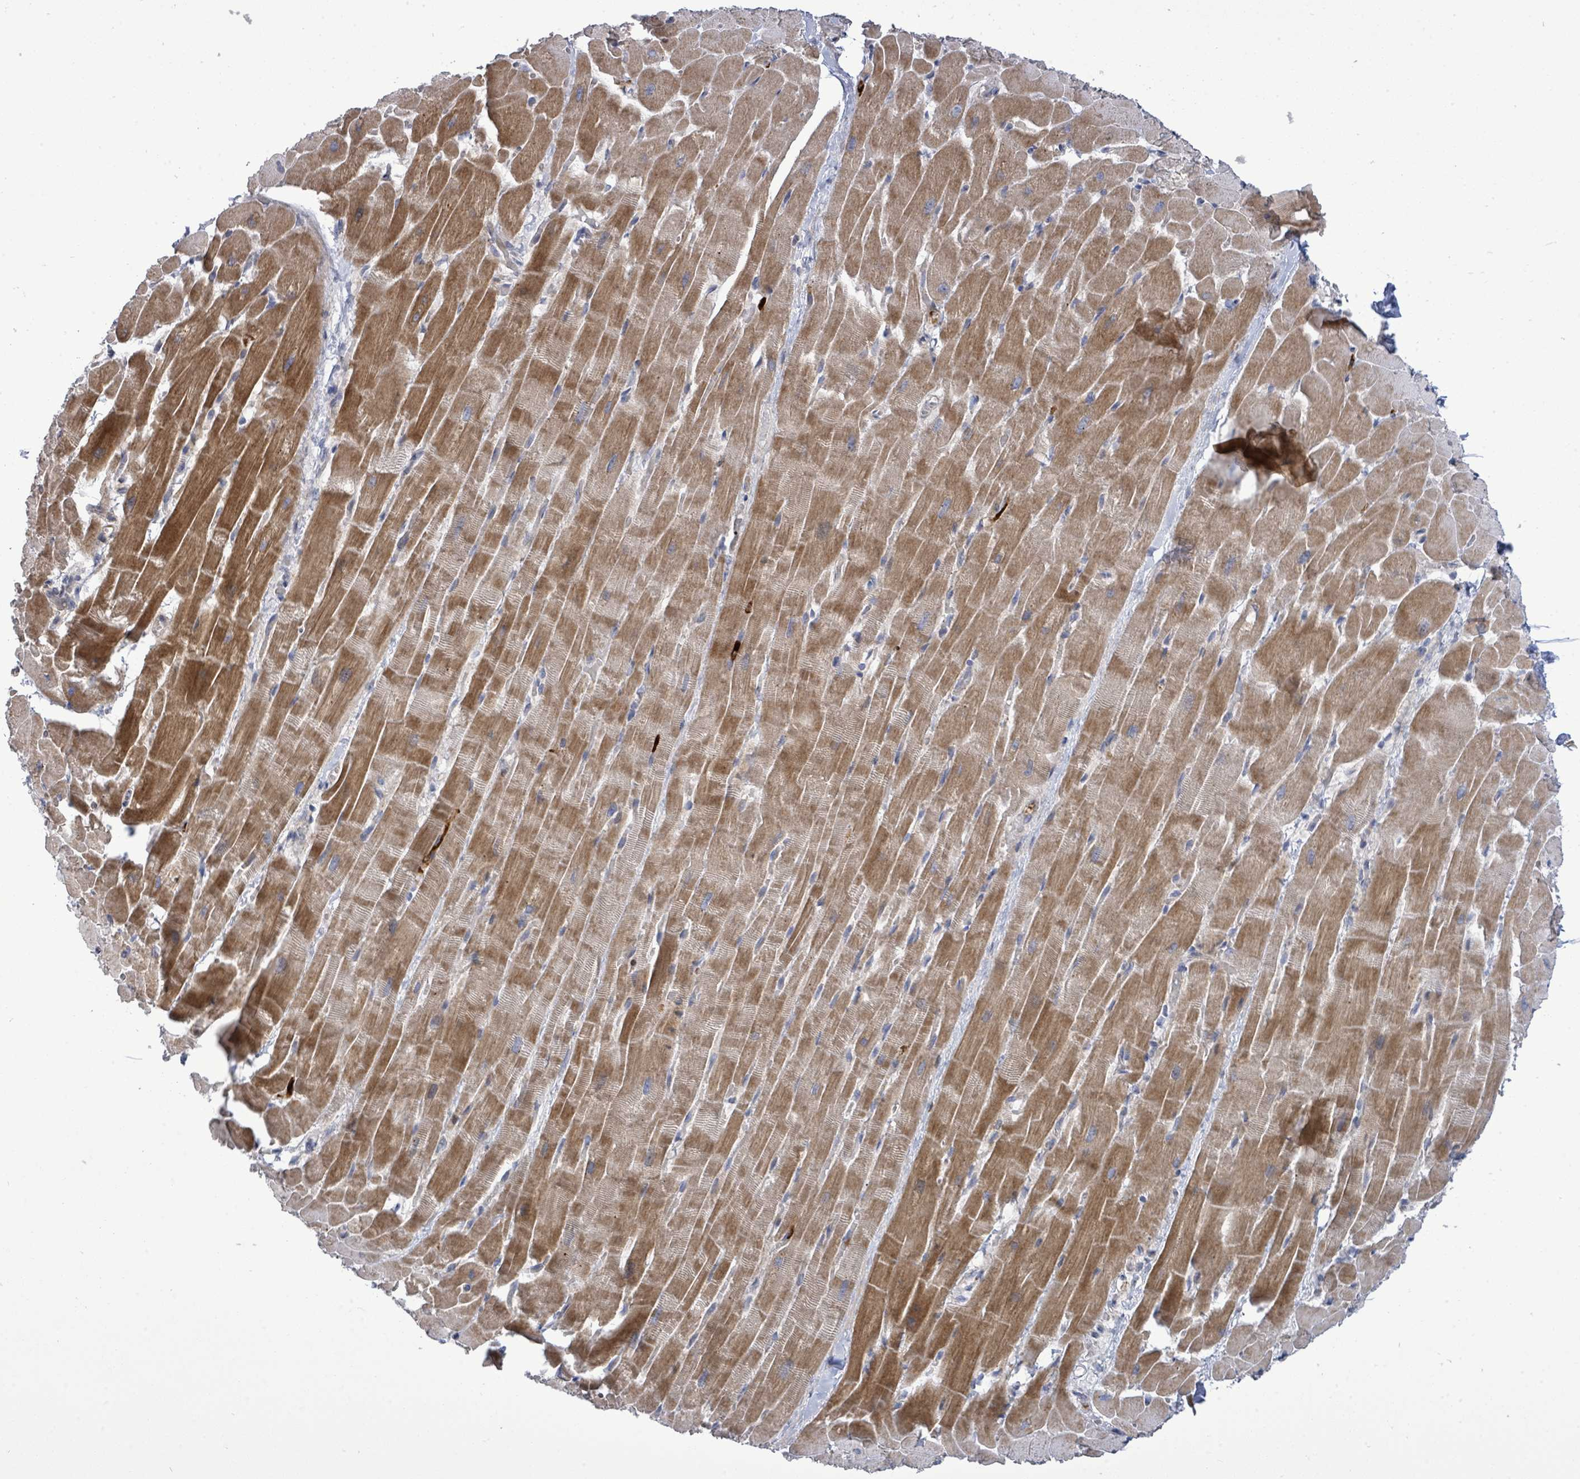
{"staining": {"intensity": "moderate", "quantity": "25%-75%", "location": "cytoplasmic/membranous"}, "tissue": "heart muscle", "cell_type": "Cardiomyocytes", "image_type": "normal", "snomed": [{"axis": "morphology", "description": "Normal tissue, NOS"}, {"axis": "topography", "description": "Heart"}], "caption": "This photomicrograph demonstrates unremarkable heart muscle stained with immunohistochemistry to label a protein in brown. The cytoplasmic/membranous of cardiomyocytes show moderate positivity for the protein. Nuclei are counter-stained blue.", "gene": "SAR1A", "patient": {"sex": "male", "age": 37}}